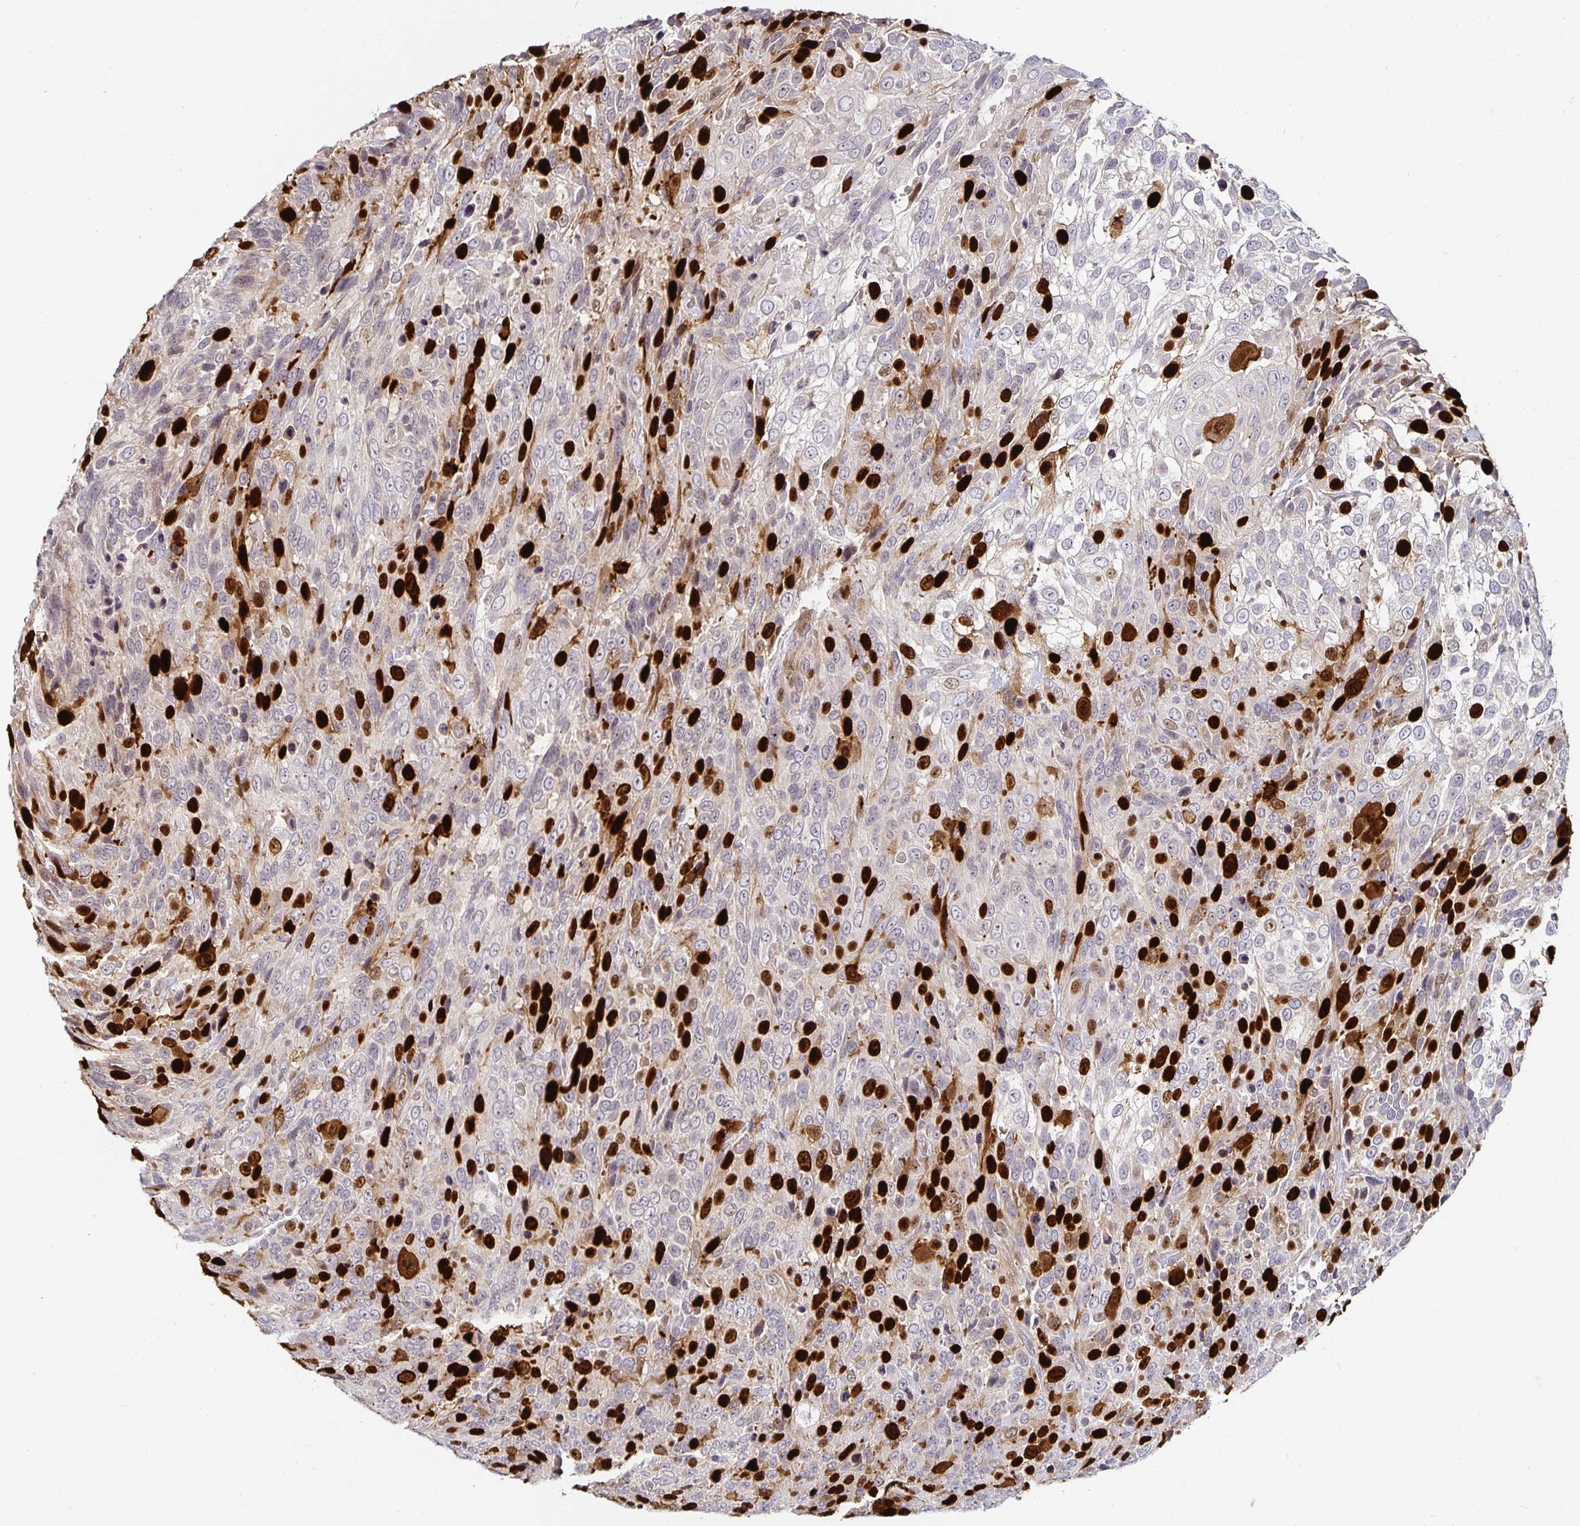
{"staining": {"intensity": "strong", "quantity": "25%-75%", "location": "nuclear"}, "tissue": "urothelial cancer", "cell_type": "Tumor cells", "image_type": "cancer", "snomed": [{"axis": "morphology", "description": "Urothelial carcinoma, High grade"}, {"axis": "topography", "description": "Urinary bladder"}], "caption": "Immunohistochemical staining of human high-grade urothelial carcinoma exhibits high levels of strong nuclear protein staining in about 25%-75% of tumor cells.", "gene": "ANLN", "patient": {"sex": "female", "age": 70}}